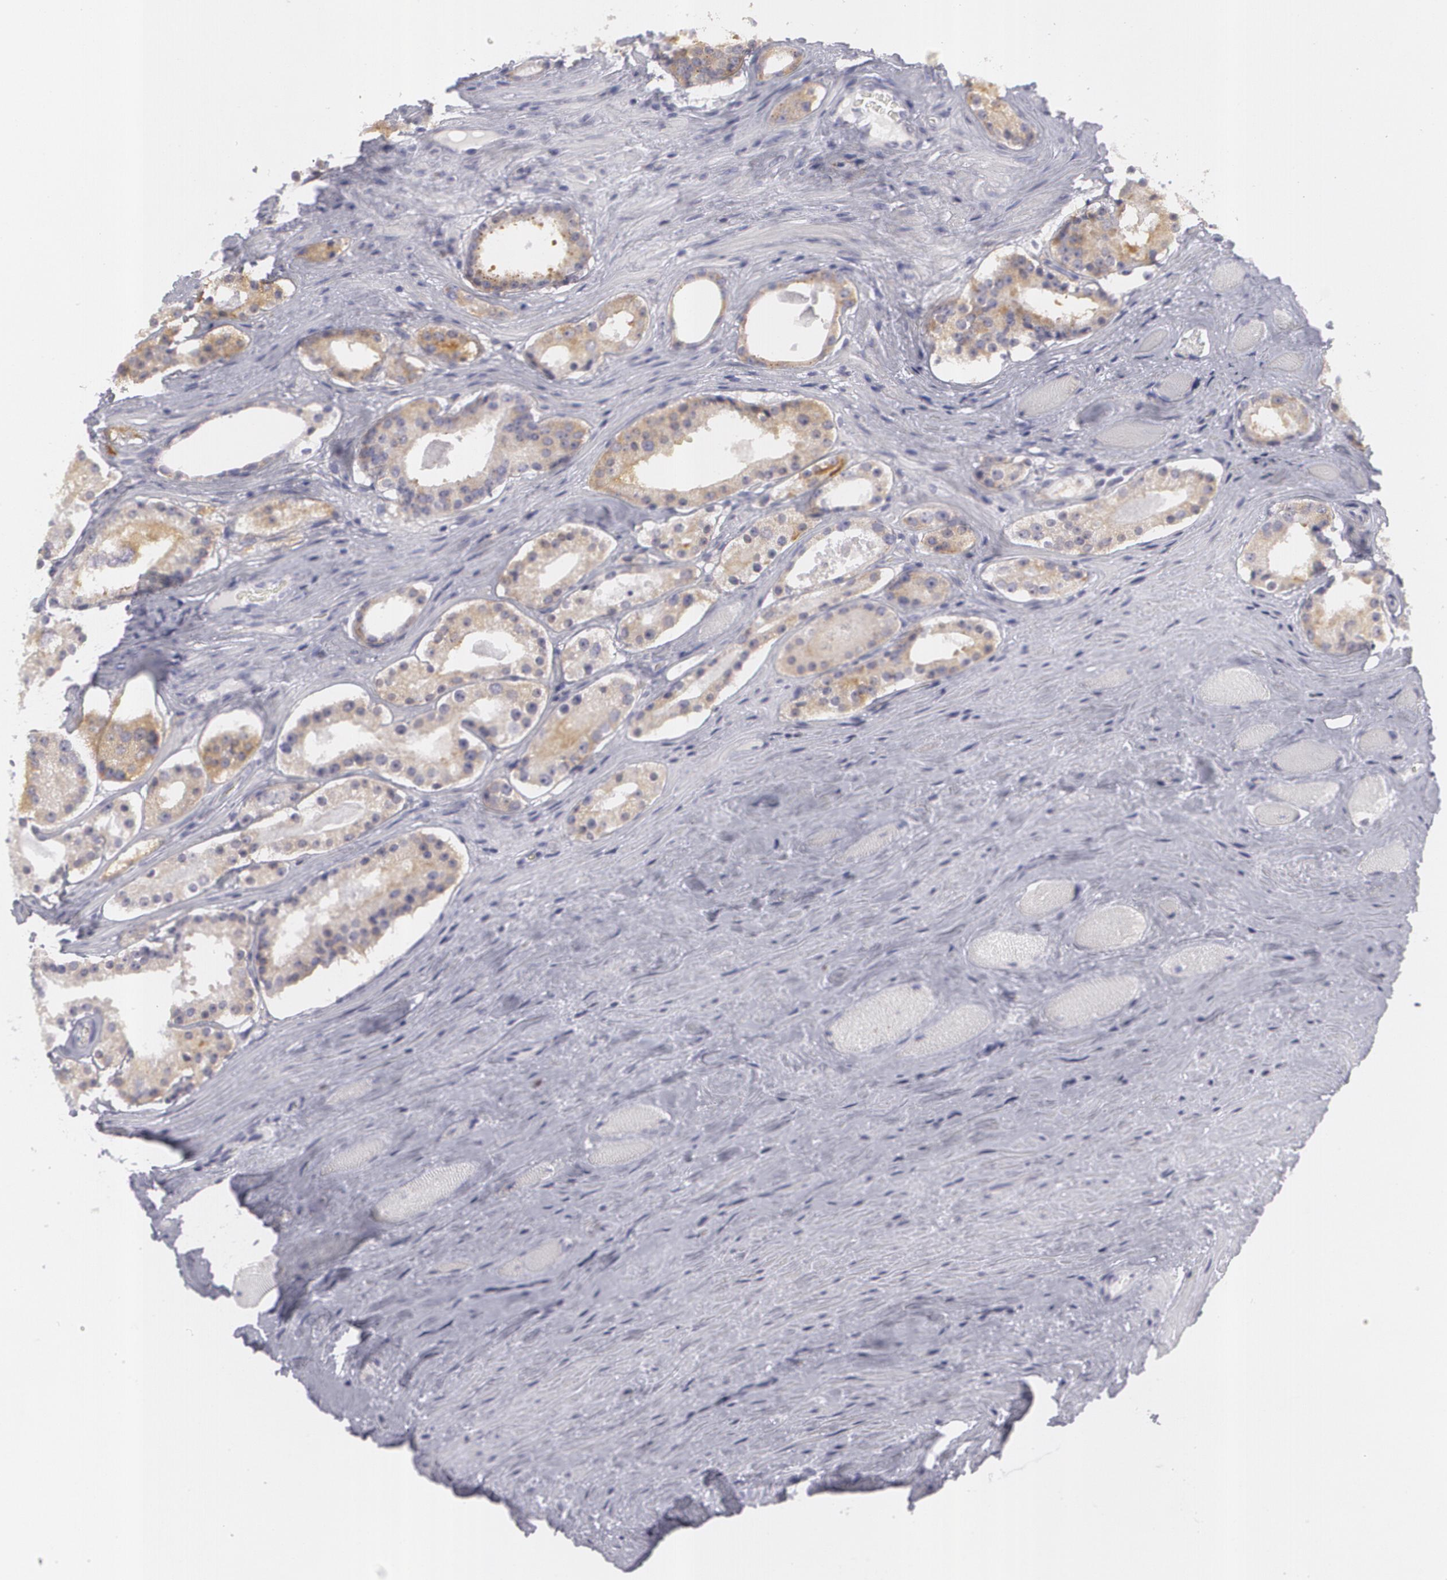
{"staining": {"intensity": "weak", "quantity": ">75%", "location": "cytoplasmic/membranous"}, "tissue": "prostate cancer", "cell_type": "Tumor cells", "image_type": "cancer", "snomed": [{"axis": "morphology", "description": "Adenocarcinoma, Medium grade"}, {"axis": "topography", "description": "Prostate"}], "caption": "Human prostate cancer stained with a protein marker reveals weak staining in tumor cells.", "gene": "MBNL3", "patient": {"sex": "male", "age": 73}}